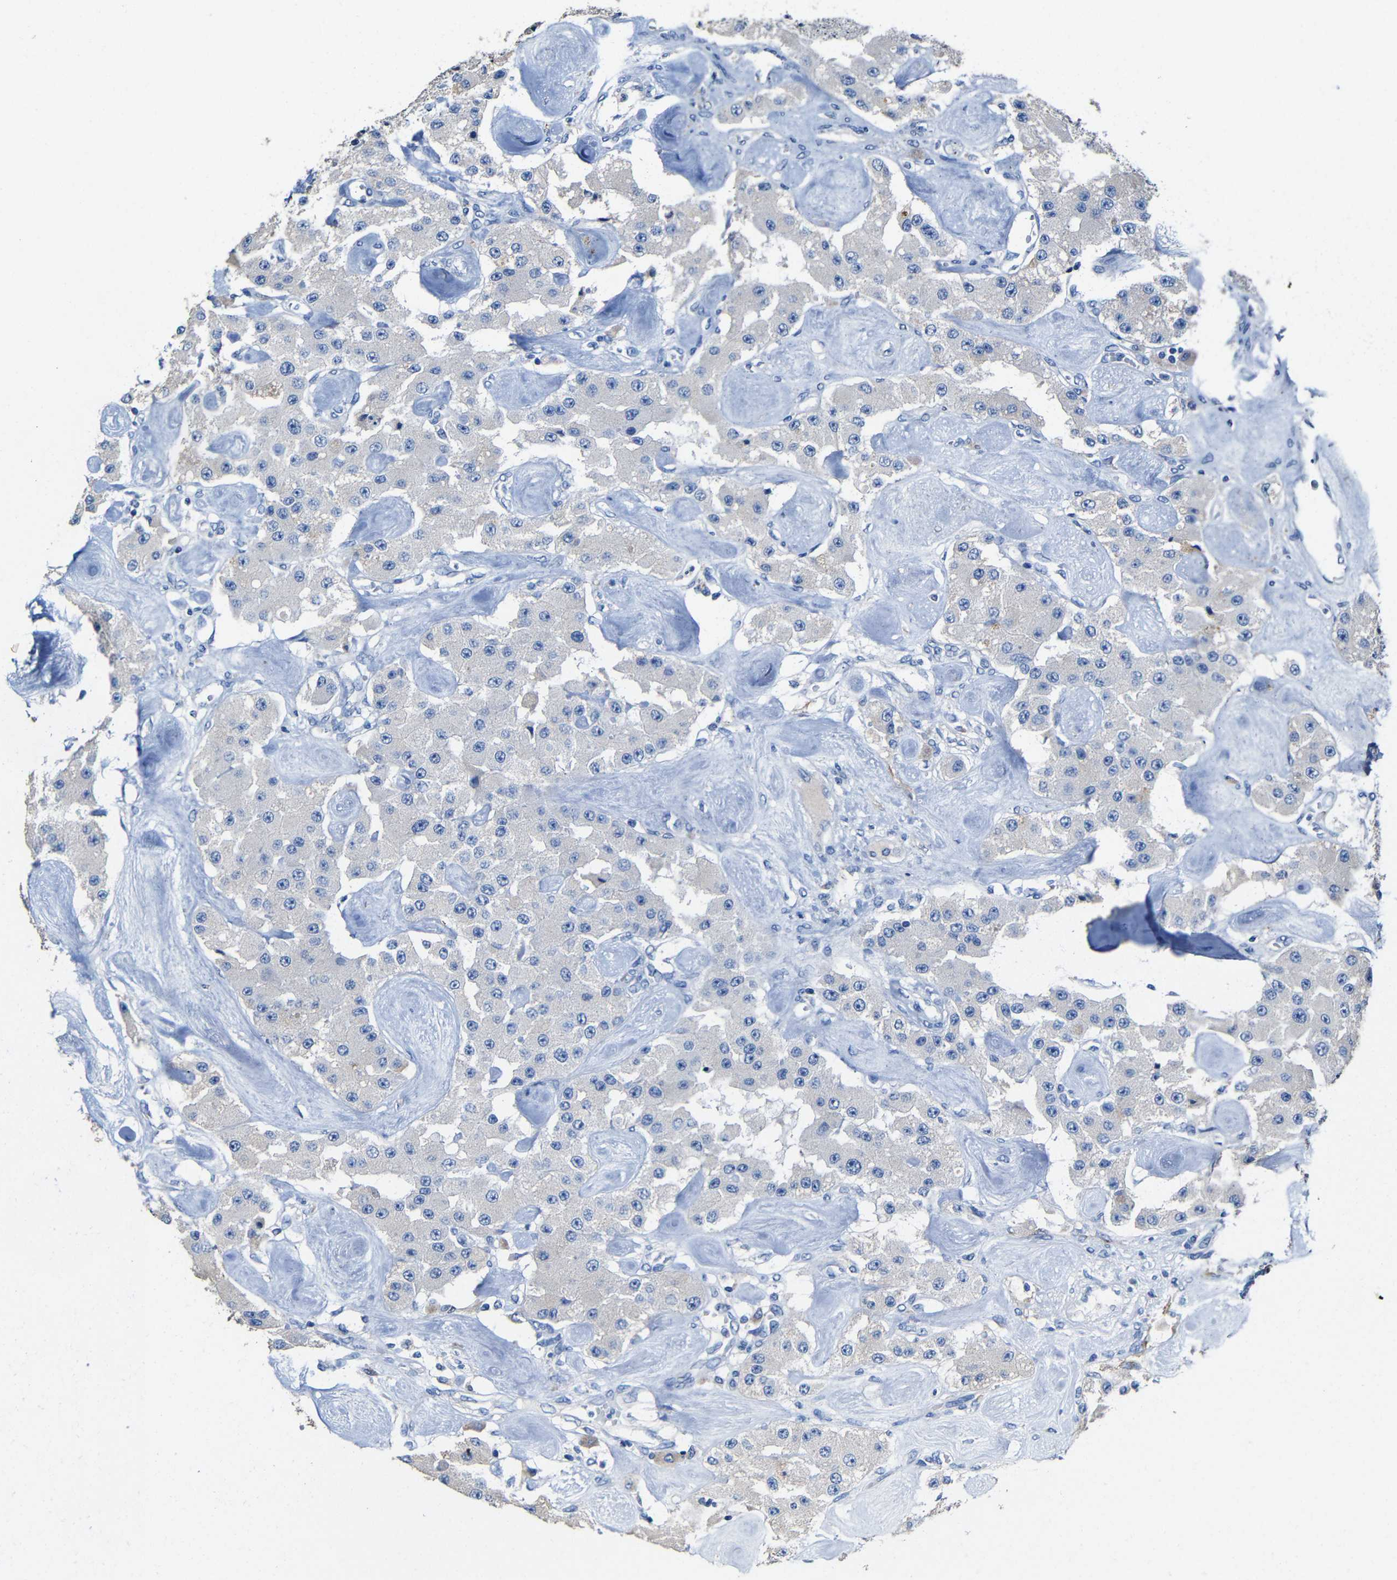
{"staining": {"intensity": "negative", "quantity": "none", "location": "none"}, "tissue": "carcinoid", "cell_type": "Tumor cells", "image_type": "cancer", "snomed": [{"axis": "morphology", "description": "Carcinoid, malignant, NOS"}, {"axis": "topography", "description": "Pancreas"}], "caption": "Malignant carcinoid stained for a protein using IHC exhibits no staining tumor cells.", "gene": "ACKR2", "patient": {"sex": "male", "age": 41}}